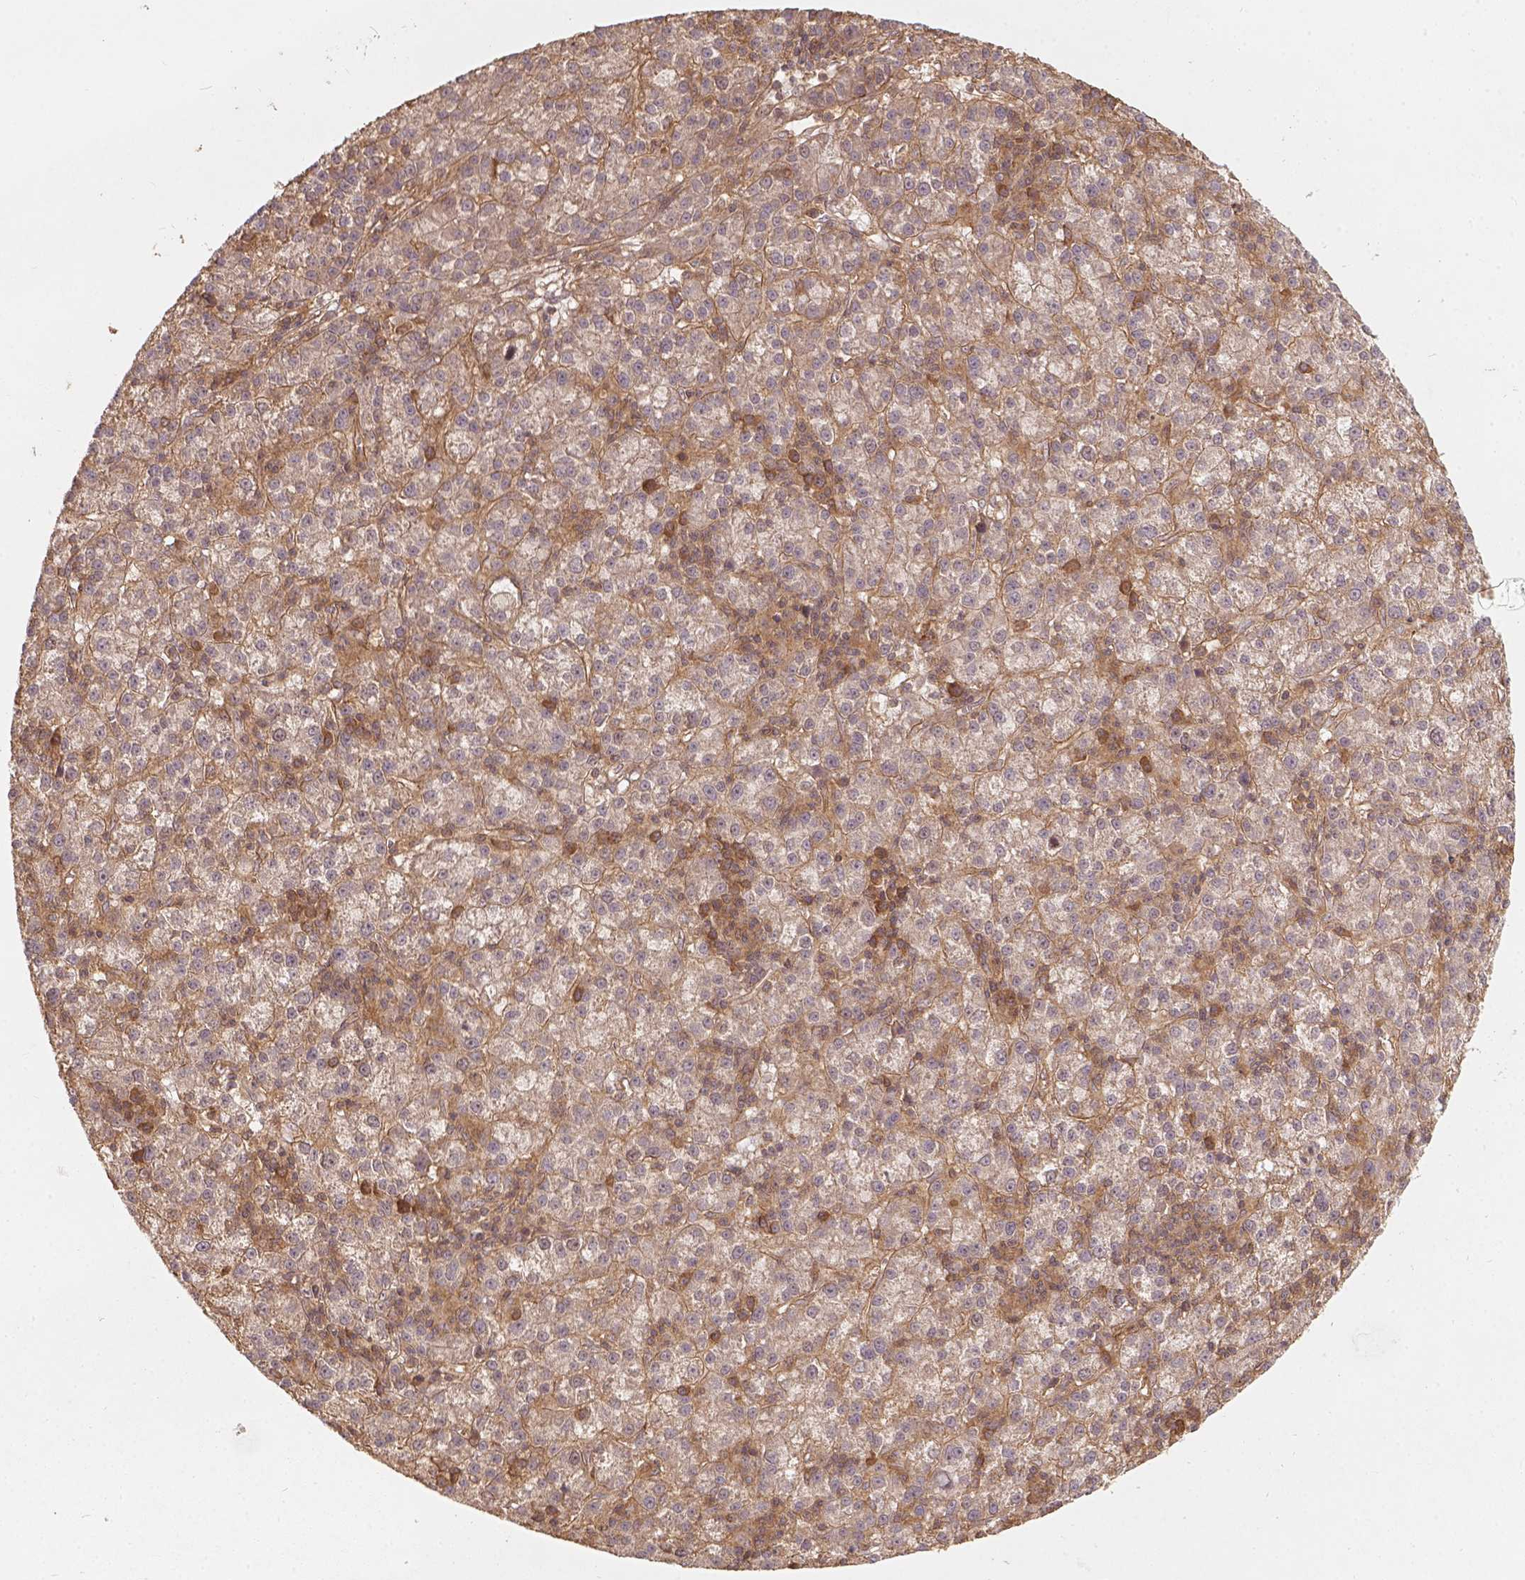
{"staining": {"intensity": "weak", "quantity": ">75%", "location": "cytoplasmic/membranous"}, "tissue": "liver cancer", "cell_type": "Tumor cells", "image_type": "cancer", "snomed": [{"axis": "morphology", "description": "Carcinoma, Hepatocellular, NOS"}, {"axis": "topography", "description": "Liver"}], "caption": "Immunohistochemical staining of liver cancer (hepatocellular carcinoma) demonstrates low levels of weak cytoplasmic/membranous staining in approximately >75% of tumor cells.", "gene": "XPR1", "patient": {"sex": "female", "age": 60}}